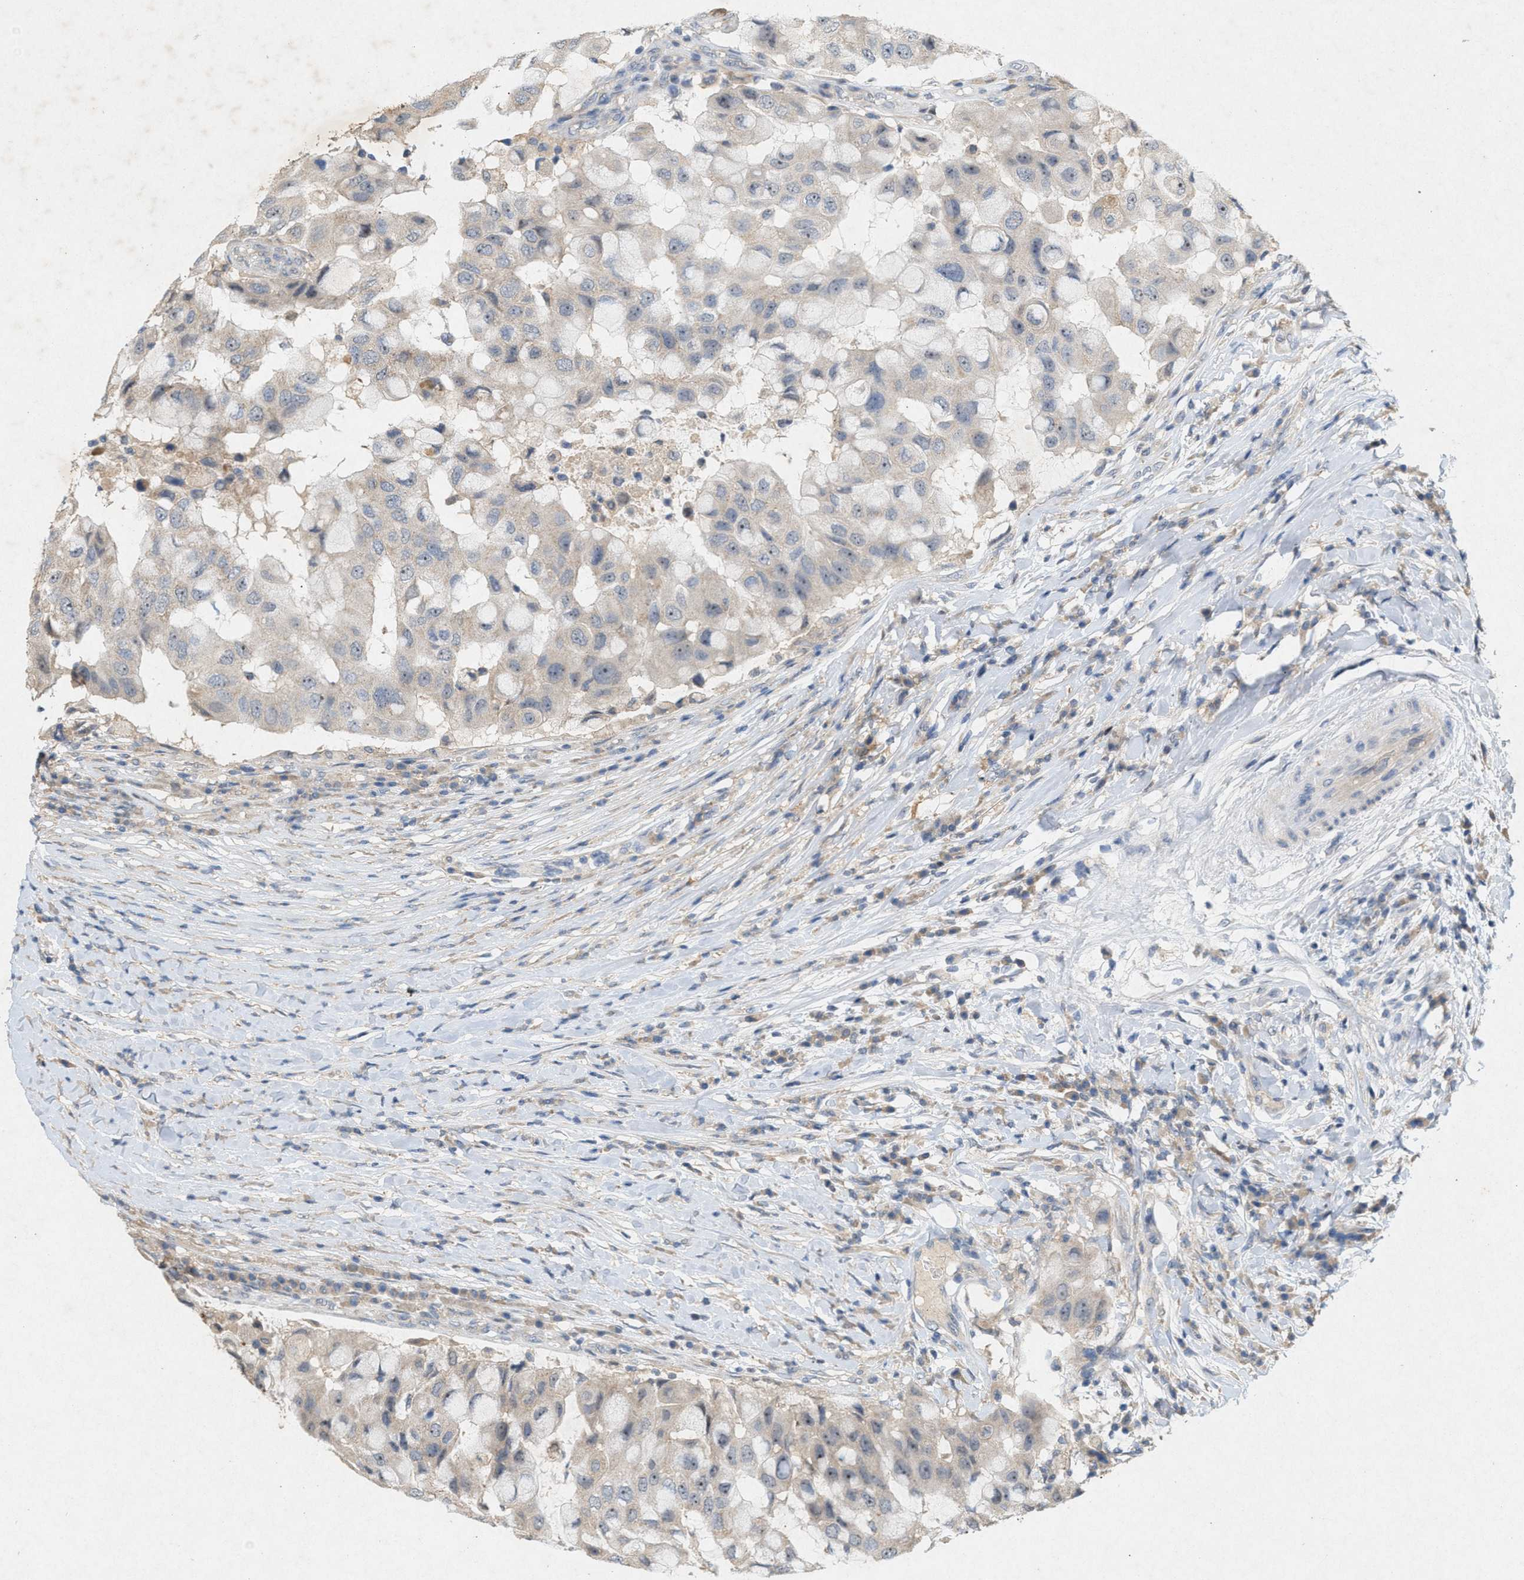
{"staining": {"intensity": "negative", "quantity": "none", "location": "none"}, "tissue": "breast cancer", "cell_type": "Tumor cells", "image_type": "cancer", "snomed": [{"axis": "morphology", "description": "Duct carcinoma"}, {"axis": "topography", "description": "Breast"}], "caption": "IHC of human breast cancer displays no staining in tumor cells.", "gene": "DCAF7", "patient": {"sex": "female", "age": 27}}